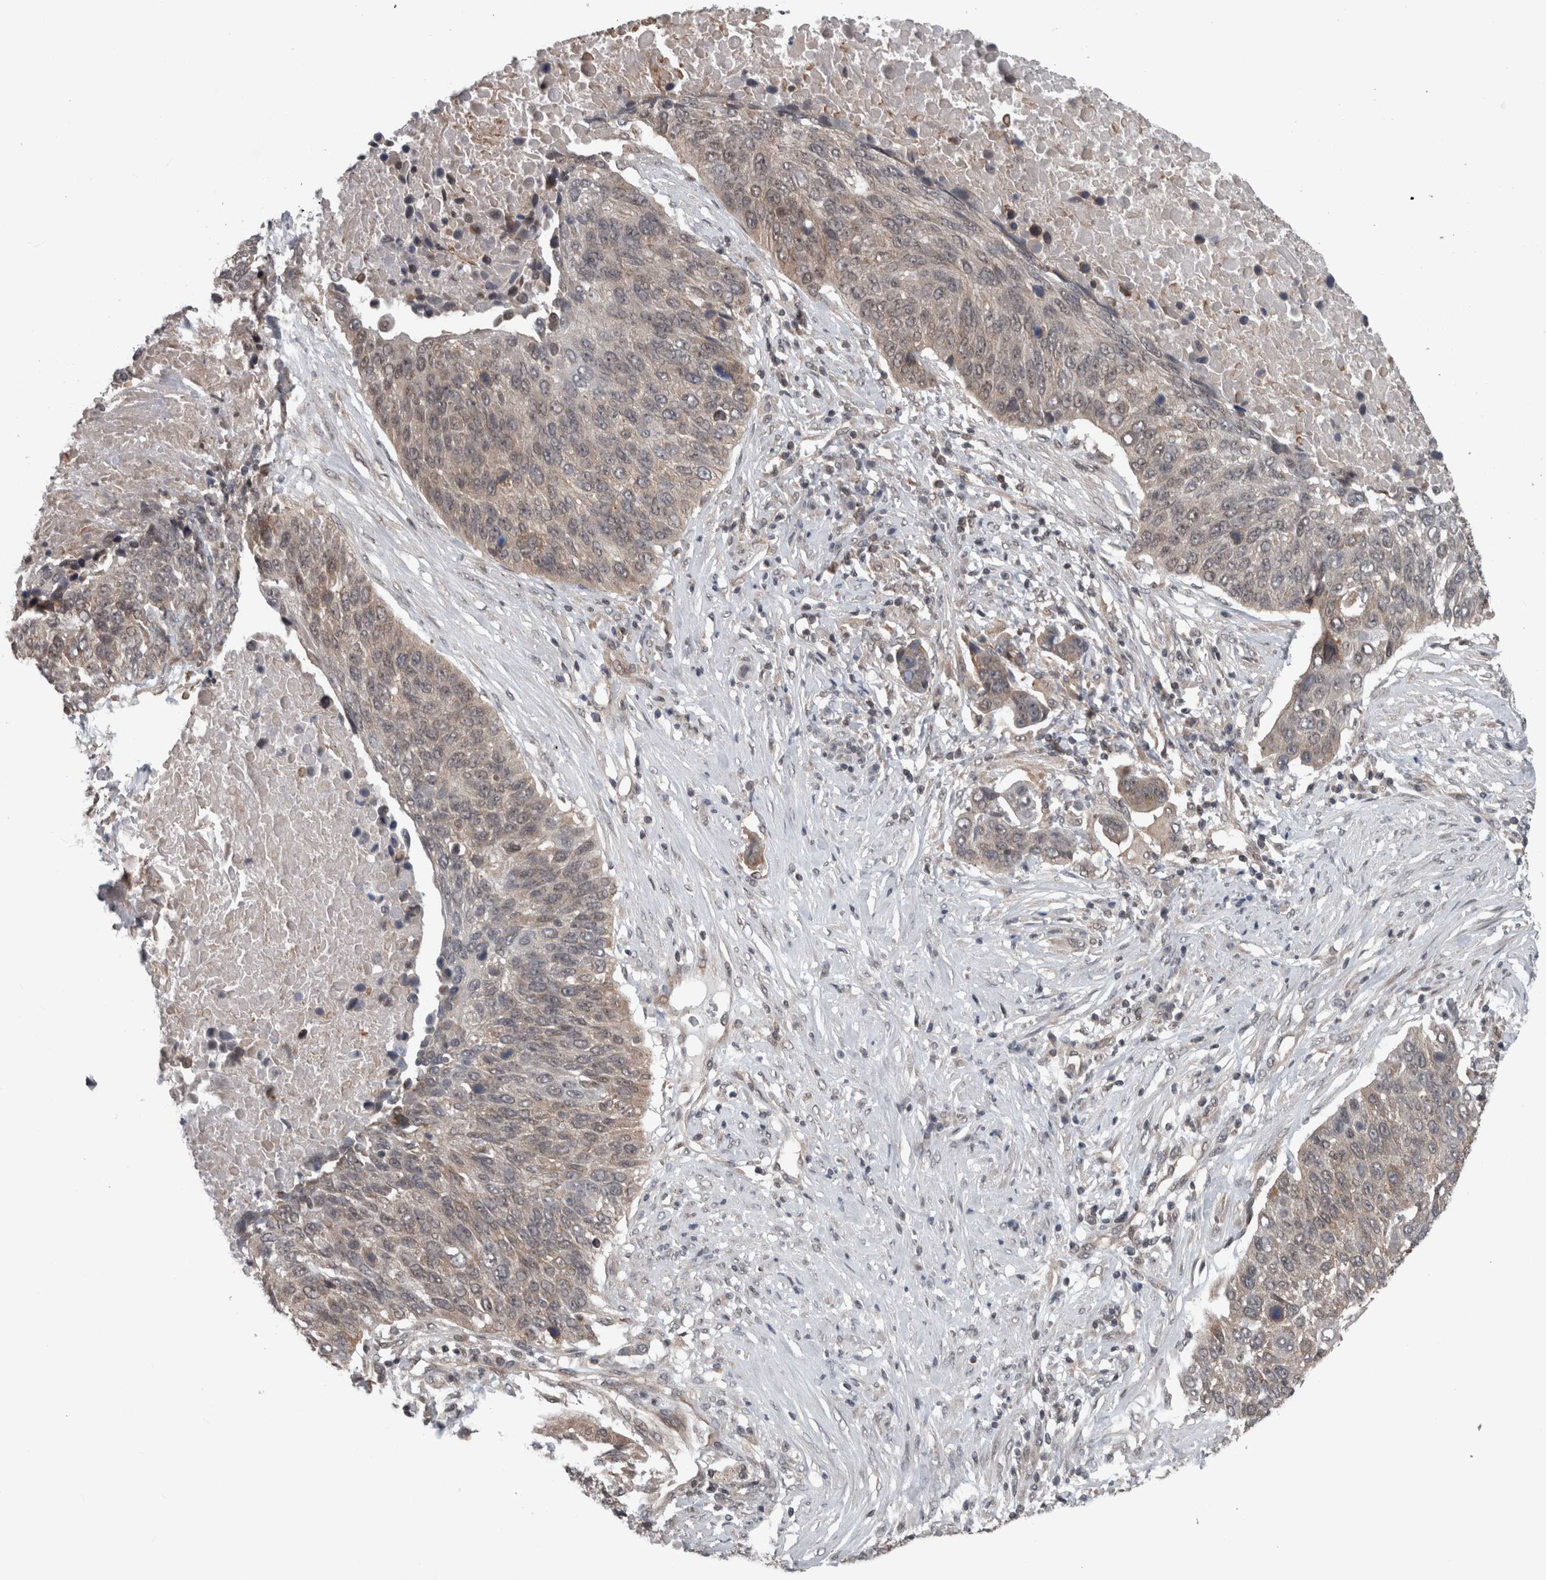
{"staining": {"intensity": "weak", "quantity": "<25%", "location": "cytoplasmic/membranous"}, "tissue": "lung cancer", "cell_type": "Tumor cells", "image_type": "cancer", "snomed": [{"axis": "morphology", "description": "Squamous cell carcinoma, NOS"}, {"axis": "topography", "description": "Lung"}], "caption": "DAB immunohistochemical staining of human lung cancer (squamous cell carcinoma) displays no significant expression in tumor cells.", "gene": "ENY2", "patient": {"sex": "male", "age": 66}}